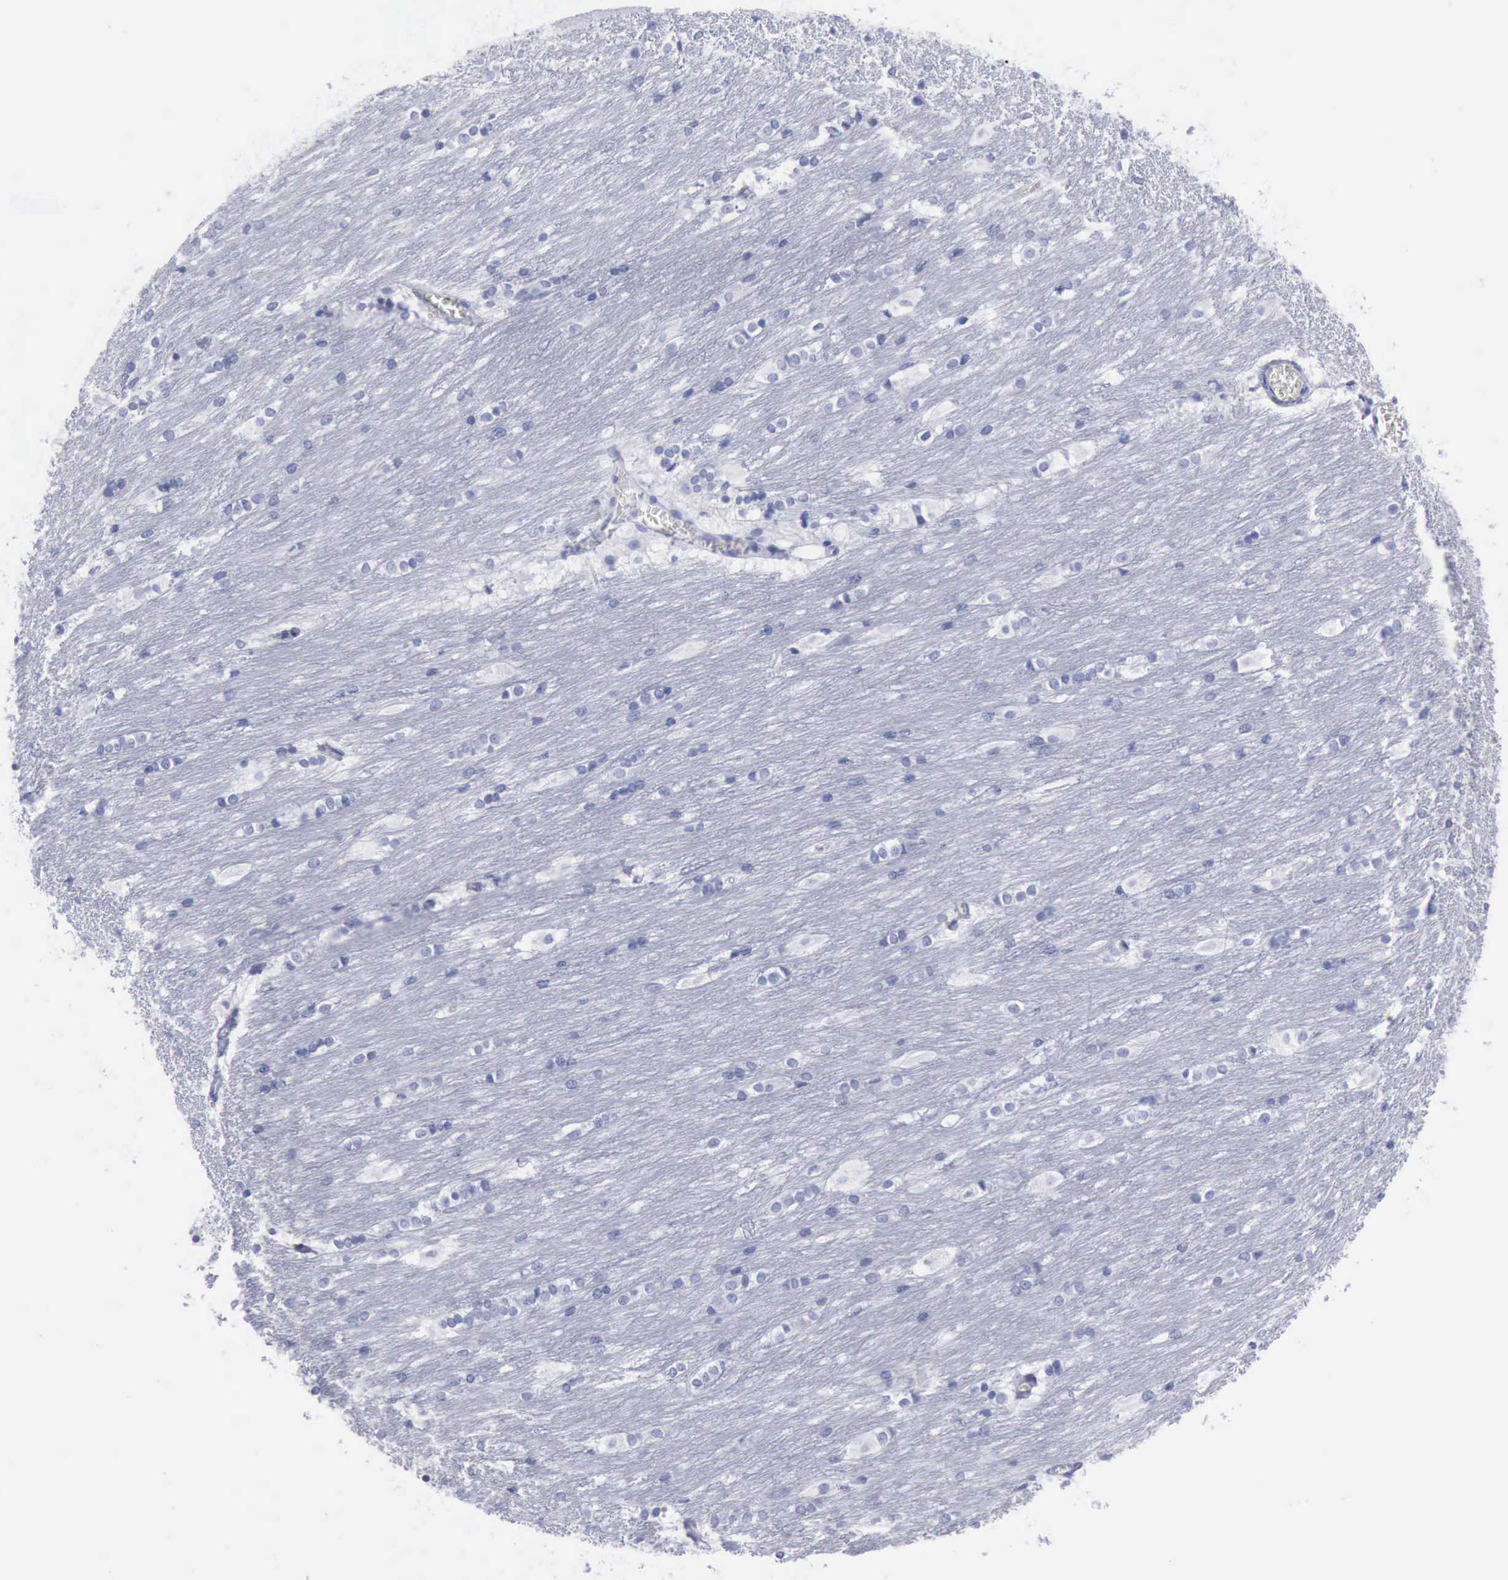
{"staining": {"intensity": "negative", "quantity": "none", "location": "none"}, "tissue": "caudate", "cell_type": "Glial cells", "image_type": "normal", "snomed": [{"axis": "morphology", "description": "Normal tissue, NOS"}, {"axis": "topography", "description": "Lateral ventricle wall"}], "caption": "Glial cells show no significant protein expression in unremarkable caudate. (DAB (3,3'-diaminobenzidine) immunohistochemistry (IHC) with hematoxylin counter stain).", "gene": "KRT13", "patient": {"sex": "female", "age": 19}}